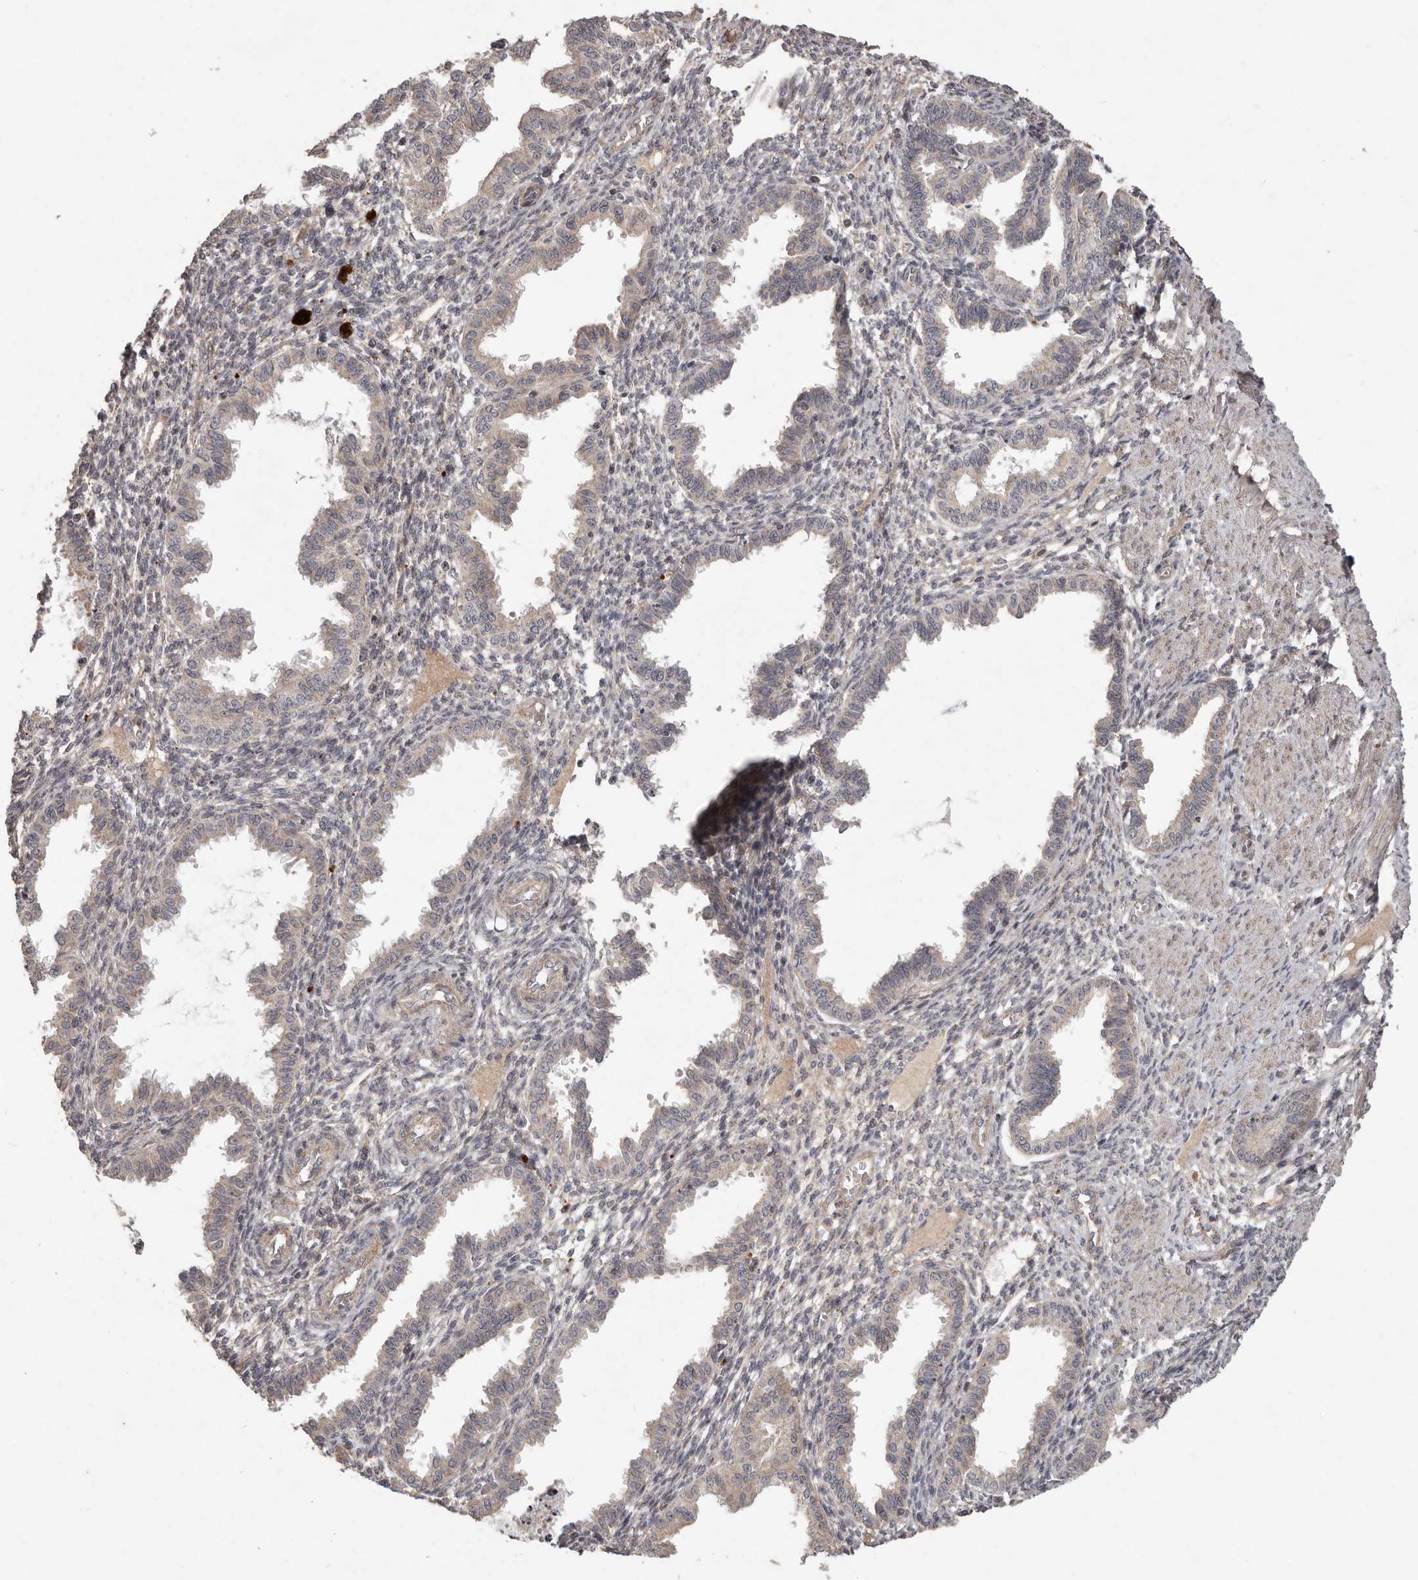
{"staining": {"intensity": "negative", "quantity": "none", "location": "none"}, "tissue": "endometrium", "cell_type": "Cells in endometrial stroma", "image_type": "normal", "snomed": [{"axis": "morphology", "description": "Normal tissue, NOS"}, {"axis": "topography", "description": "Endometrium"}], "caption": "Immunohistochemistry of unremarkable endometrium demonstrates no expression in cells in endometrial stroma. (Immunohistochemistry, brightfield microscopy, high magnification).", "gene": "PLOD2", "patient": {"sex": "female", "age": 33}}